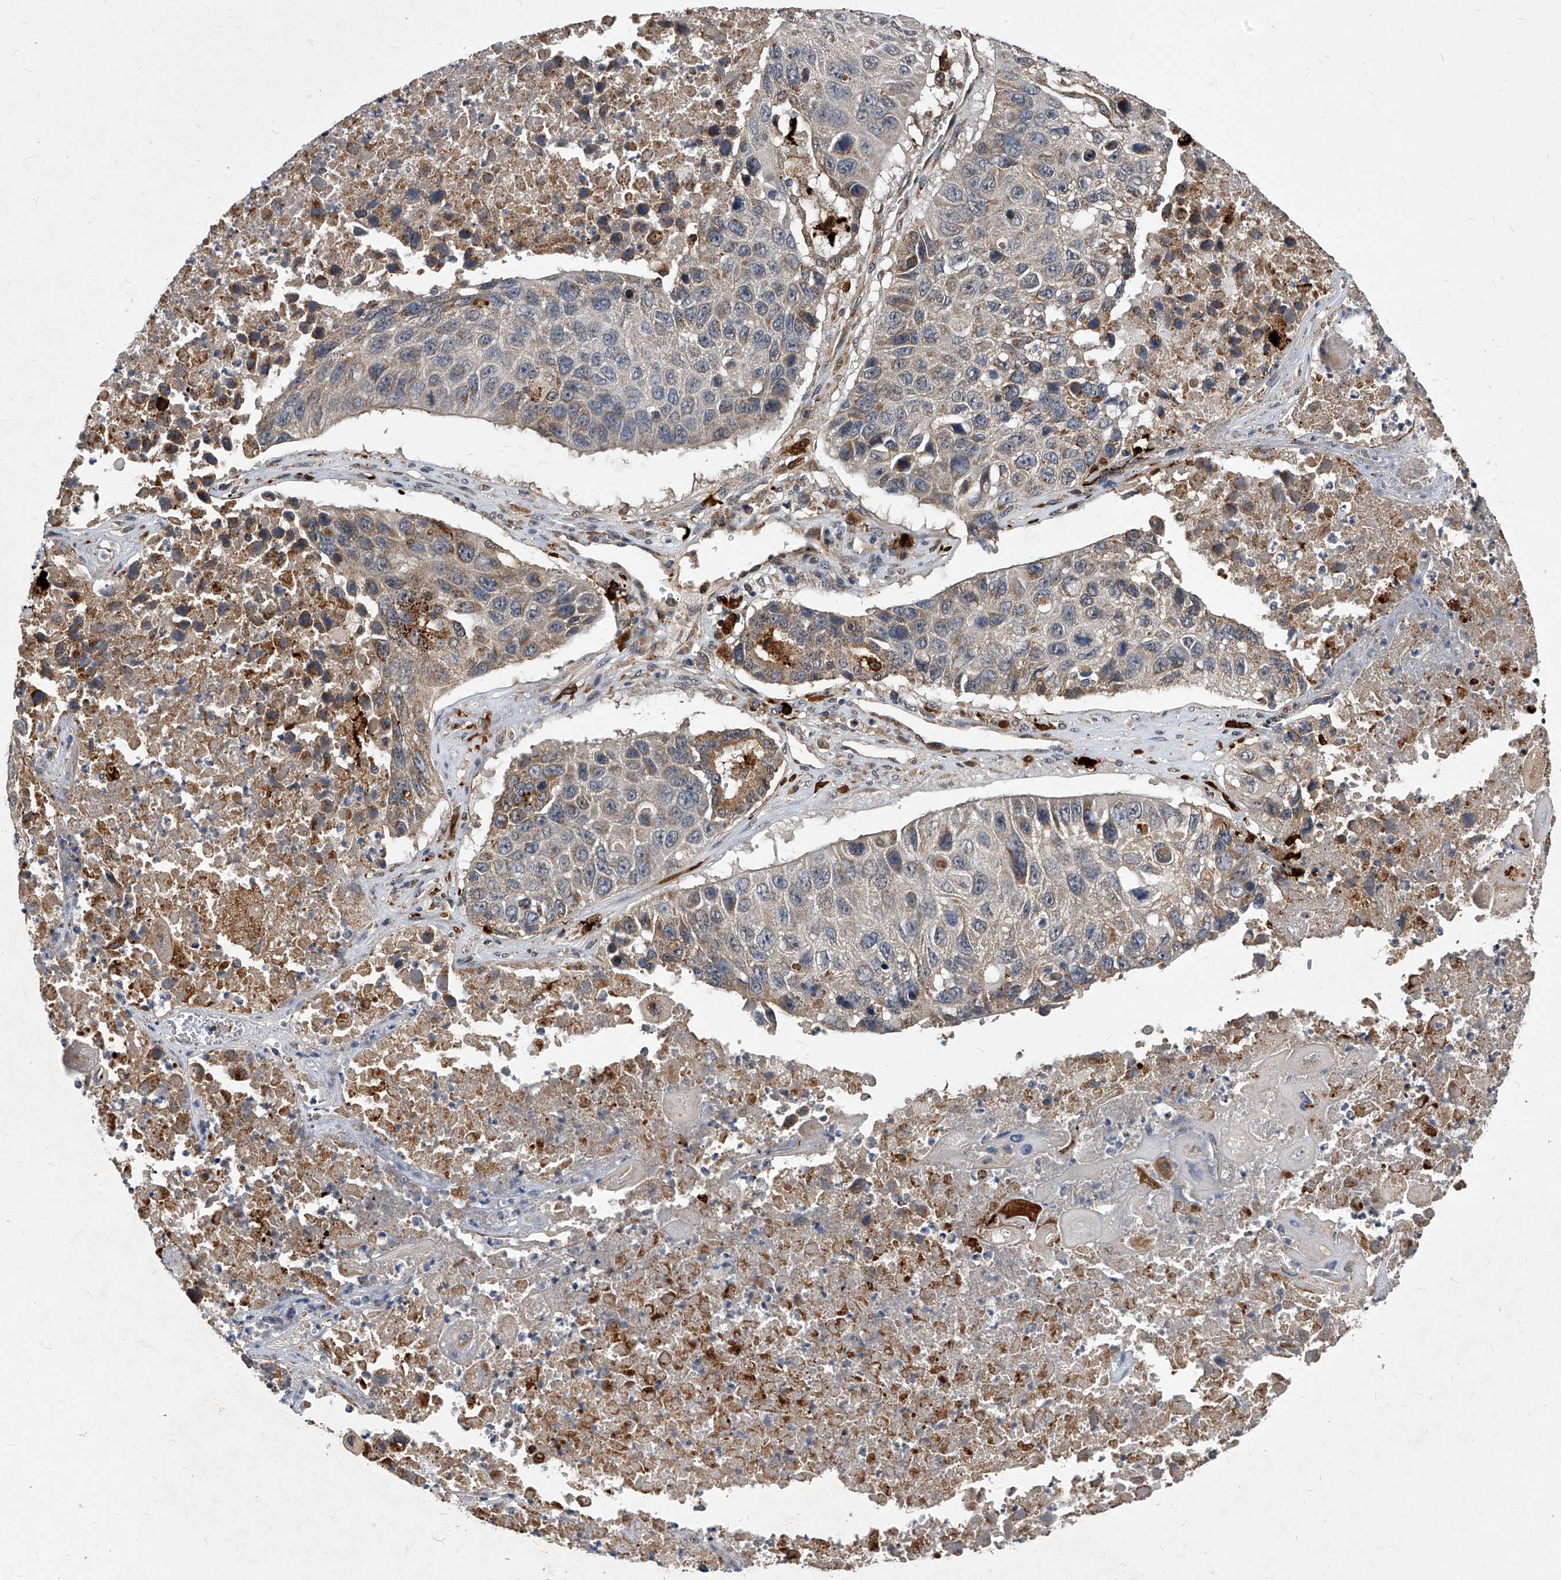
{"staining": {"intensity": "moderate", "quantity": "<25%", "location": "cytoplasmic/membranous"}, "tissue": "lung cancer", "cell_type": "Tumor cells", "image_type": "cancer", "snomed": [{"axis": "morphology", "description": "Squamous cell carcinoma, NOS"}, {"axis": "topography", "description": "Lung"}], "caption": "This histopathology image displays lung cancer stained with immunohistochemistry (IHC) to label a protein in brown. The cytoplasmic/membranous of tumor cells show moderate positivity for the protein. Nuclei are counter-stained blue.", "gene": "SOBP", "patient": {"sex": "male", "age": 61}}